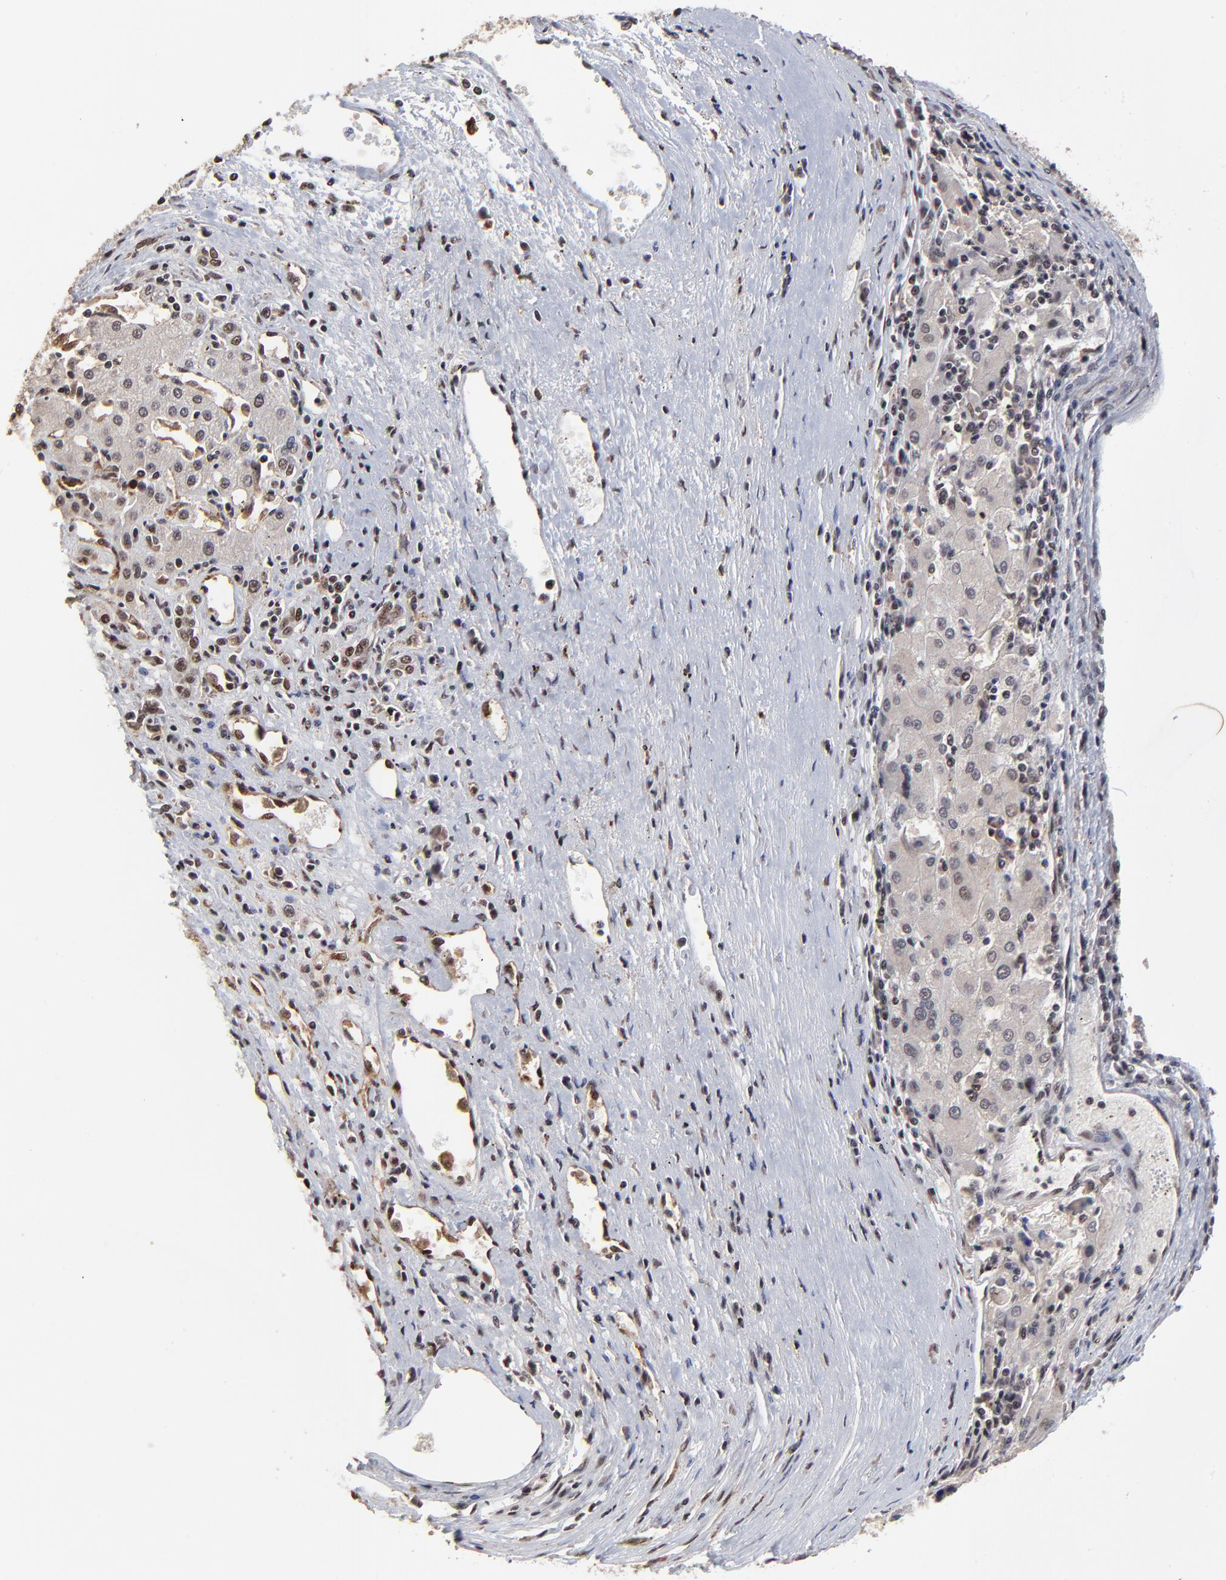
{"staining": {"intensity": "moderate", "quantity": "25%-75%", "location": "nuclear"}, "tissue": "liver cancer", "cell_type": "Tumor cells", "image_type": "cancer", "snomed": [{"axis": "morphology", "description": "Carcinoma, Hepatocellular, NOS"}, {"axis": "topography", "description": "Liver"}], "caption": "Approximately 25%-75% of tumor cells in liver hepatocellular carcinoma show moderate nuclear protein staining as visualized by brown immunohistochemical staining.", "gene": "RBM22", "patient": {"sex": "male", "age": 72}}